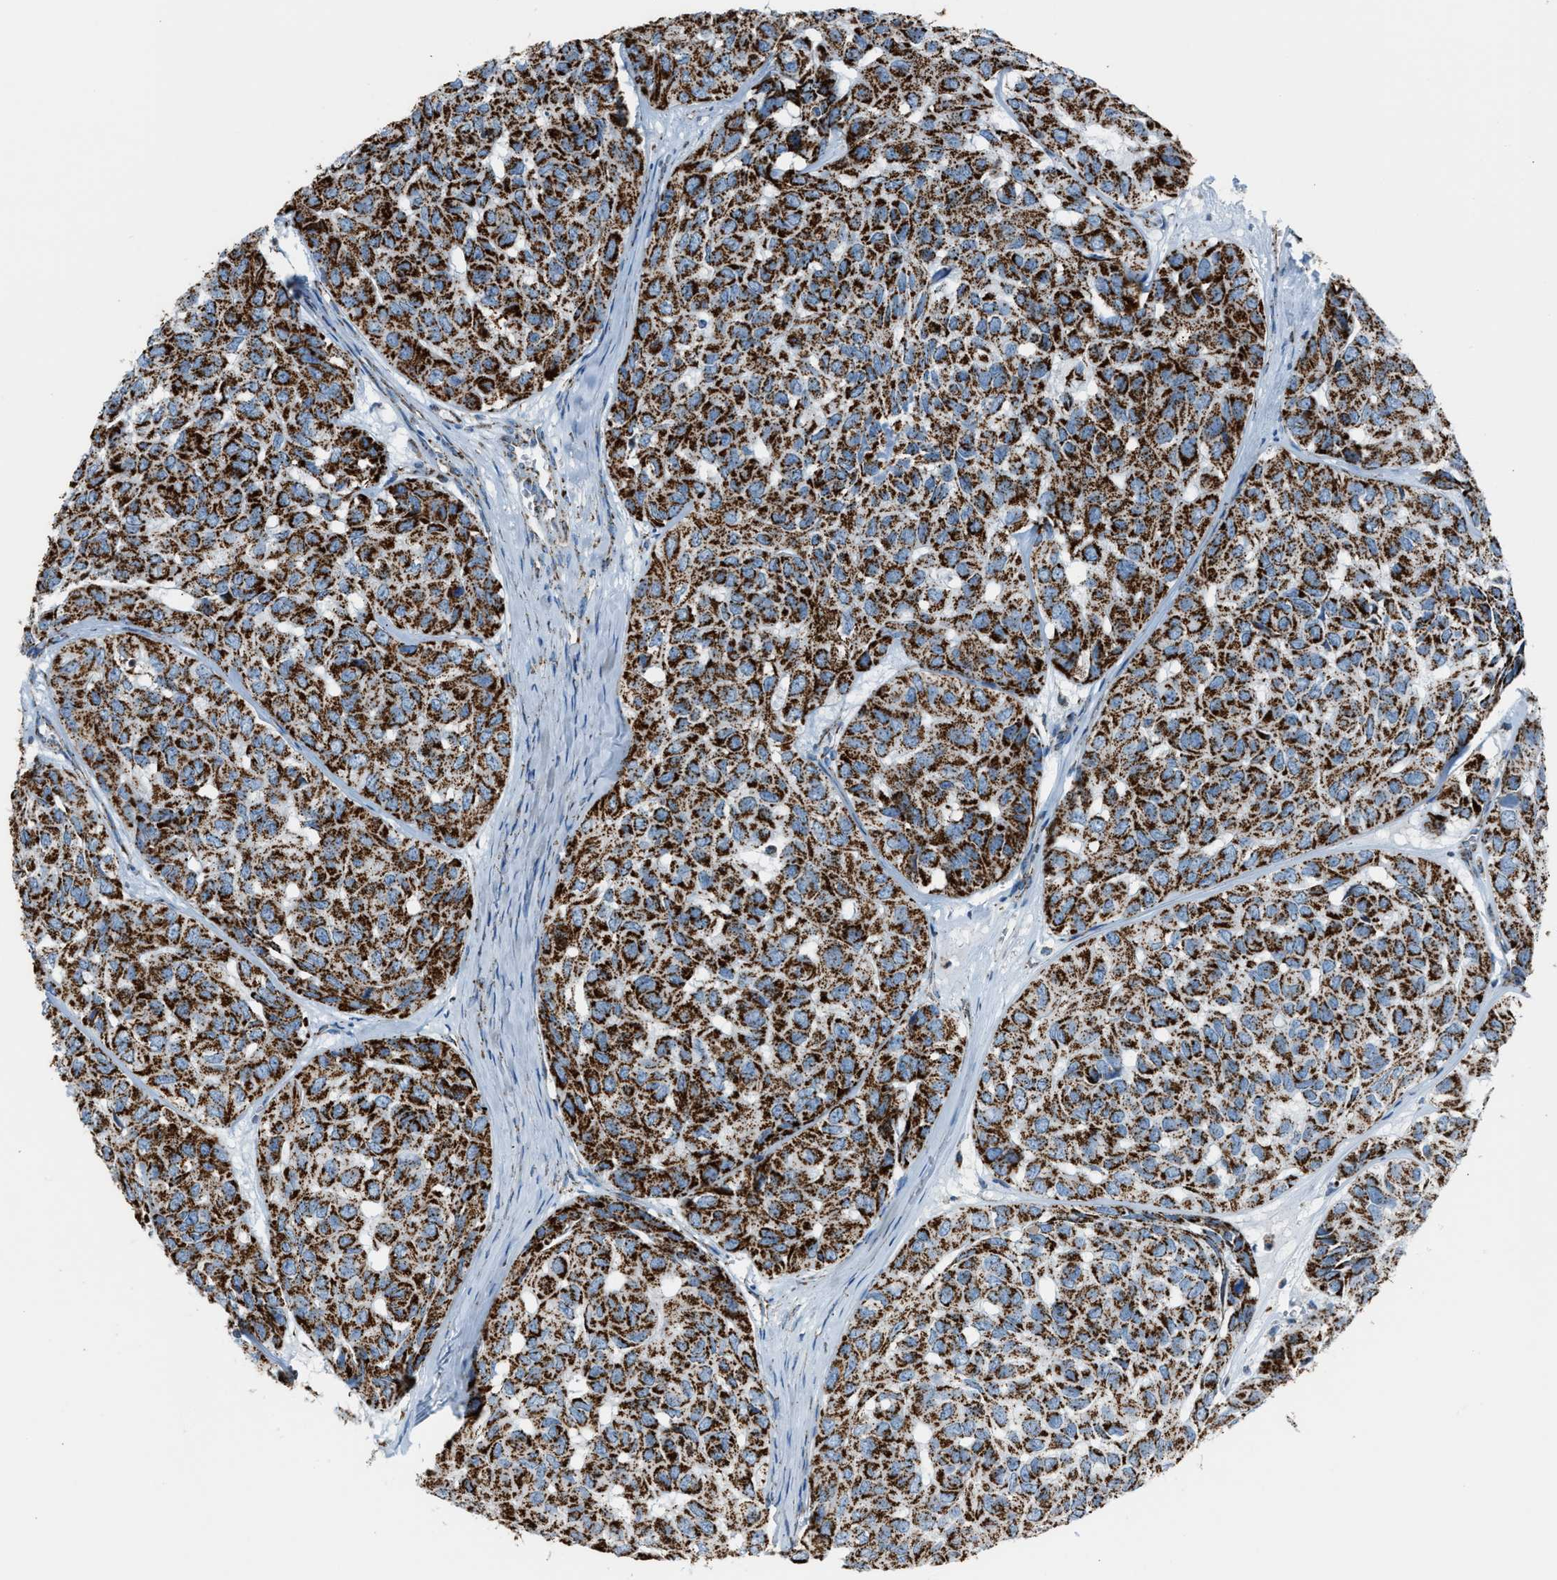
{"staining": {"intensity": "strong", "quantity": ">75%", "location": "cytoplasmic/membranous"}, "tissue": "head and neck cancer", "cell_type": "Tumor cells", "image_type": "cancer", "snomed": [{"axis": "morphology", "description": "Adenocarcinoma, NOS"}, {"axis": "topography", "description": "Salivary gland, NOS"}, {"axis": "topography", "description": "Head-Neck"}], "caption": "Strong cytoplasmic/membranous protein expression is identified in about >75% of tumor cells in adenocarcinoma (head and neck). (DAB (3,3'-diaminobenzidine) IHC, brown staining for protein, blue staining for nuclei).", "gene": "MDH2", "patient": {"sex": "female", "age": 76}}